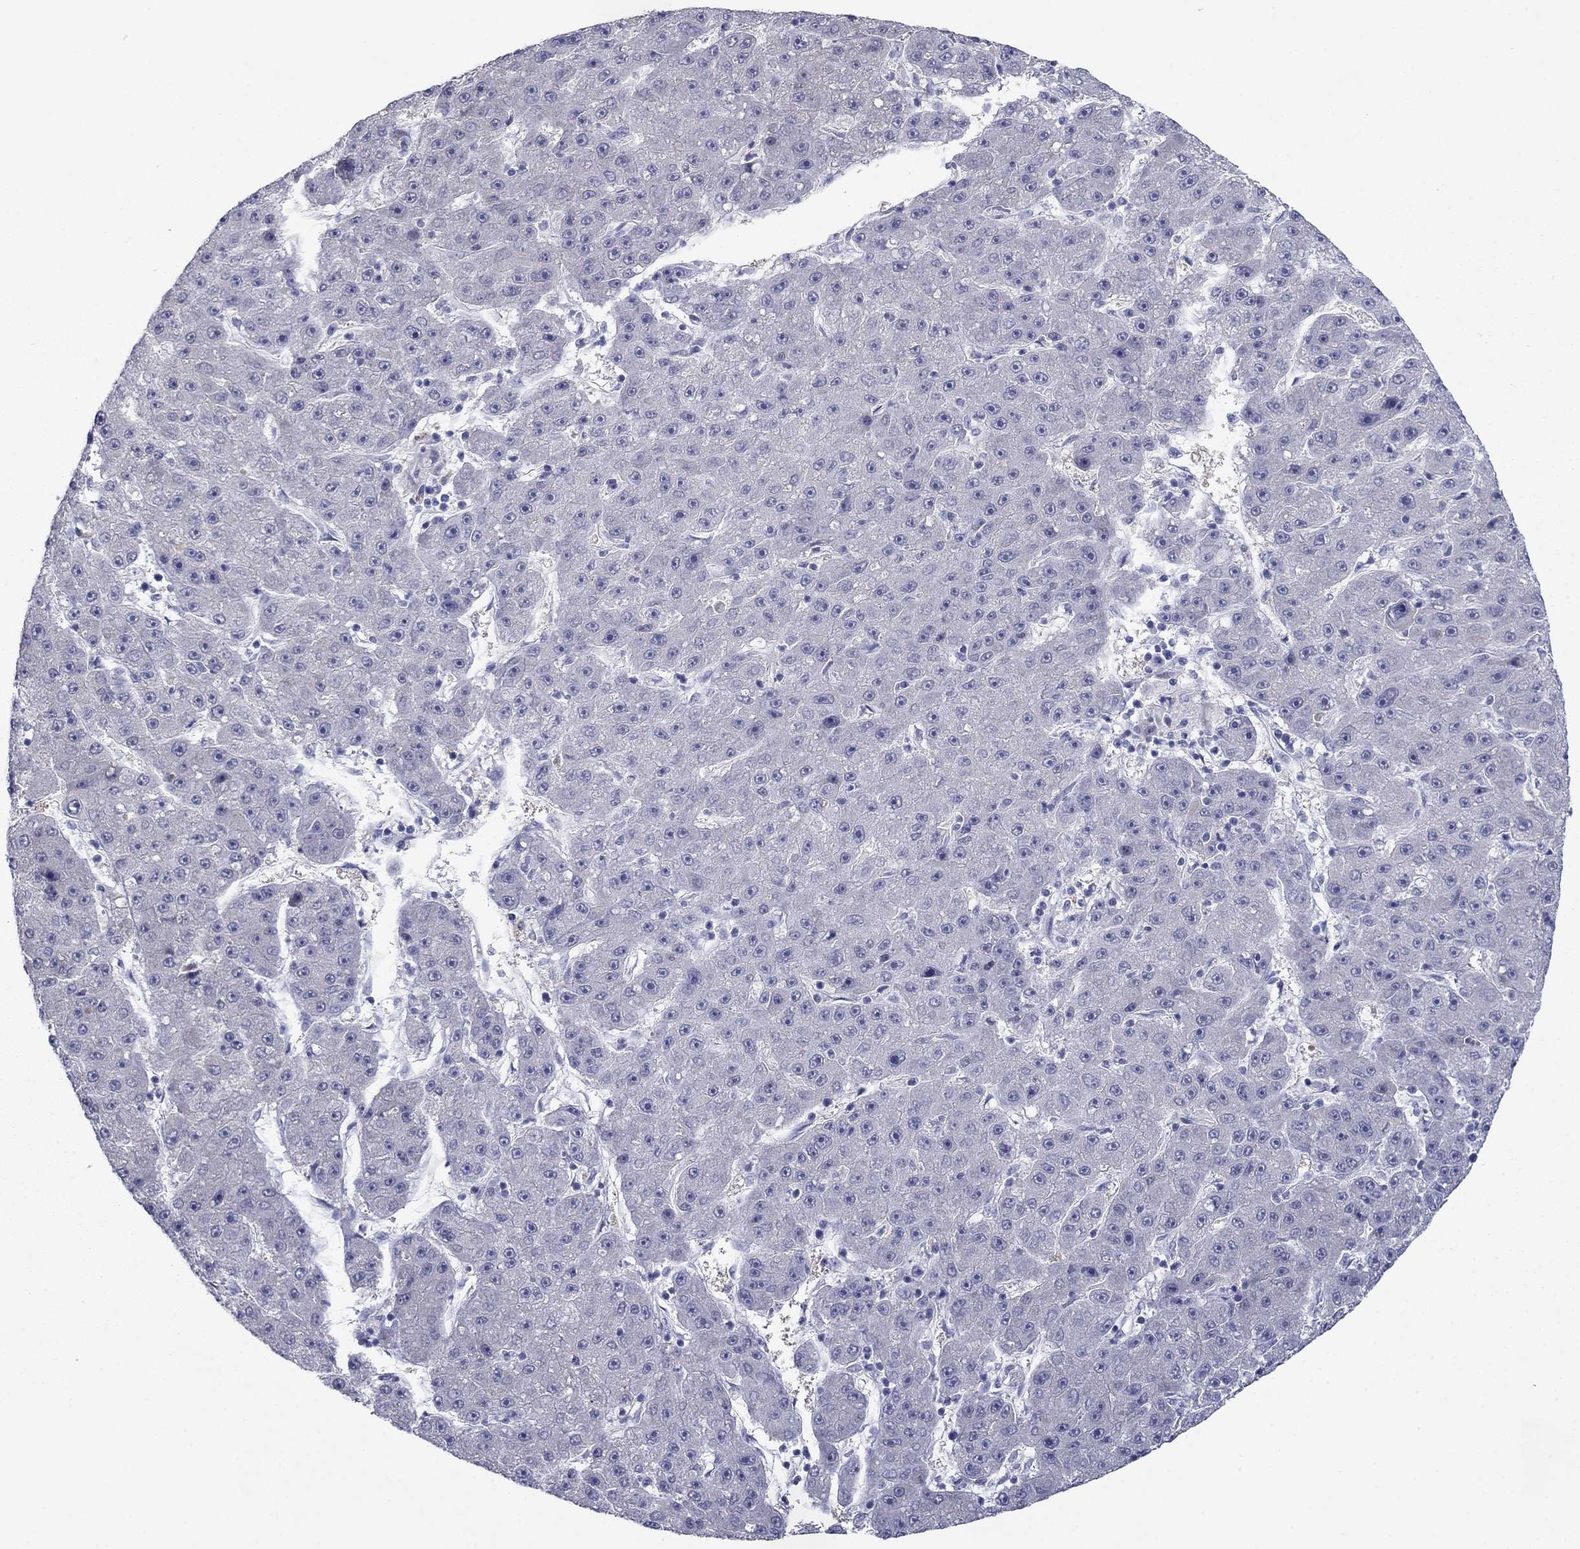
{"staining": {"intensity": "negative", "quantity": "none", "location": "none"}, "tissue": "liver cancer", "cell_type": "Tumor cells", "image_type": "cancer", "snomed": [{"axis": "morphology", "description": "Carcinoma, Hepatocellular, NOS"}, {"axis": "topography", "description": "Liver"}], "caption": "IHC of hepatocellular carcinoma (liver) exhibits no staining in tumor cells. (DAB immunohistochemistry (IHC) visualized using brightfield microscopy, high magnification).", "gene": "PLS1", "patient": {"sex": "male", "age": 67}}